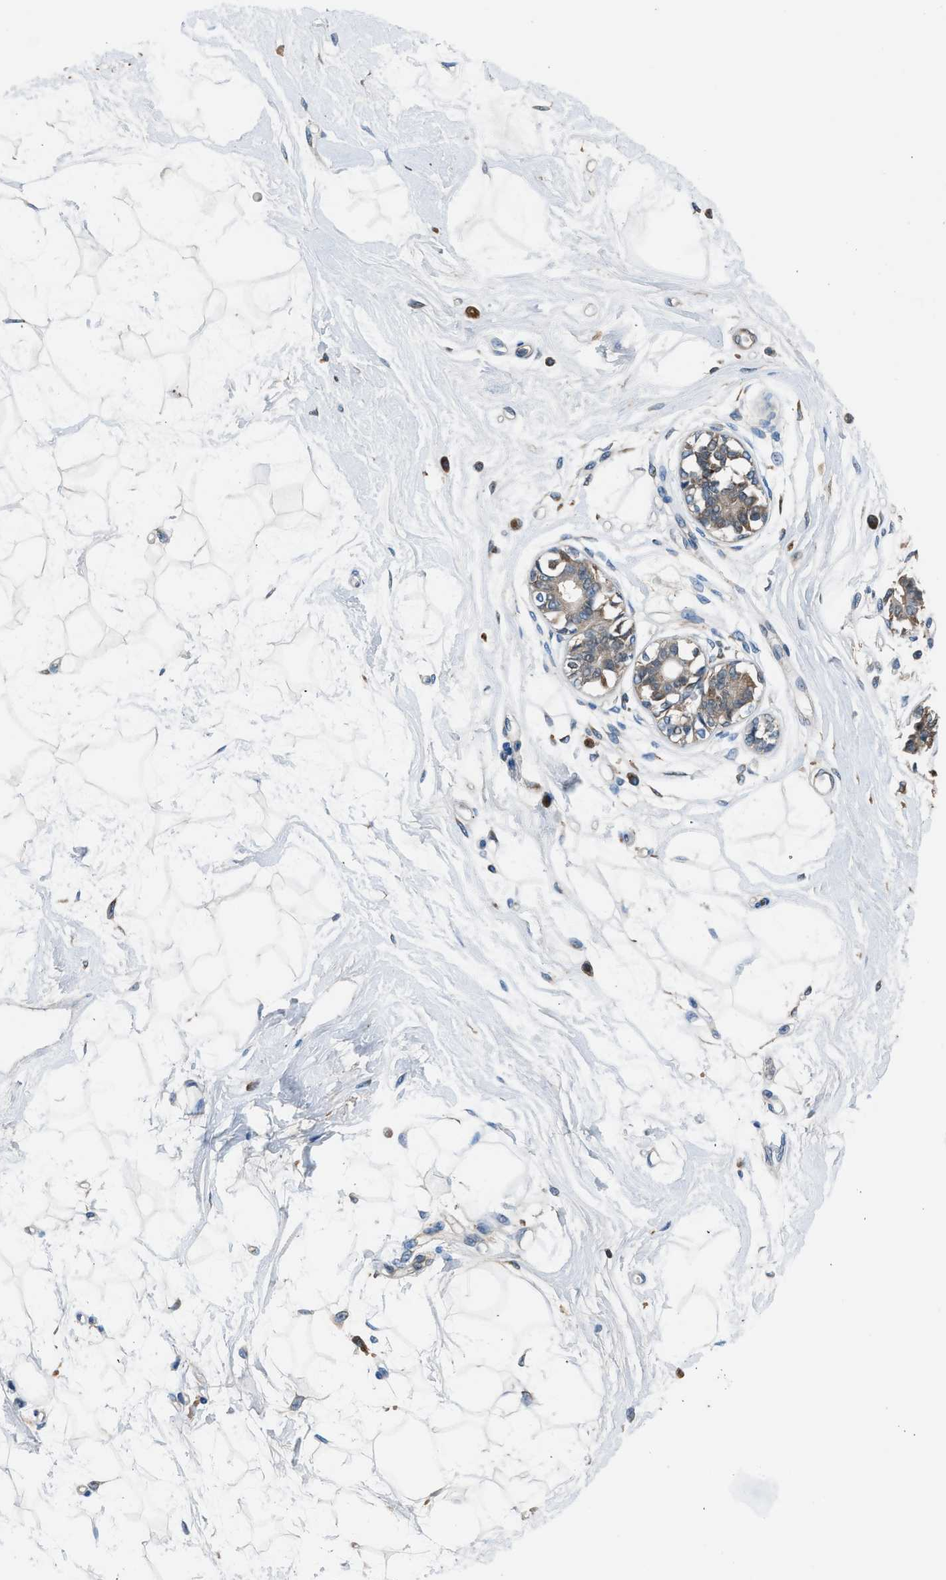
{"staining": {"intensity": "negative", "quantity": "none", "location": "none"}, "tissue": "breast", "cell_type": "Adipocytes", "image_type": "normal", "snomed": [{"axis": "morphology", "description": "Normal tissue, NOS"}, {"axis": "topography", "description": "Breast"}], "caption": "The immunohistochemistry histopathology image has no significant positivity in adipocytes of breast.", "gene": "LMBR1", "patient": {"sex": "female", "age": 45}}